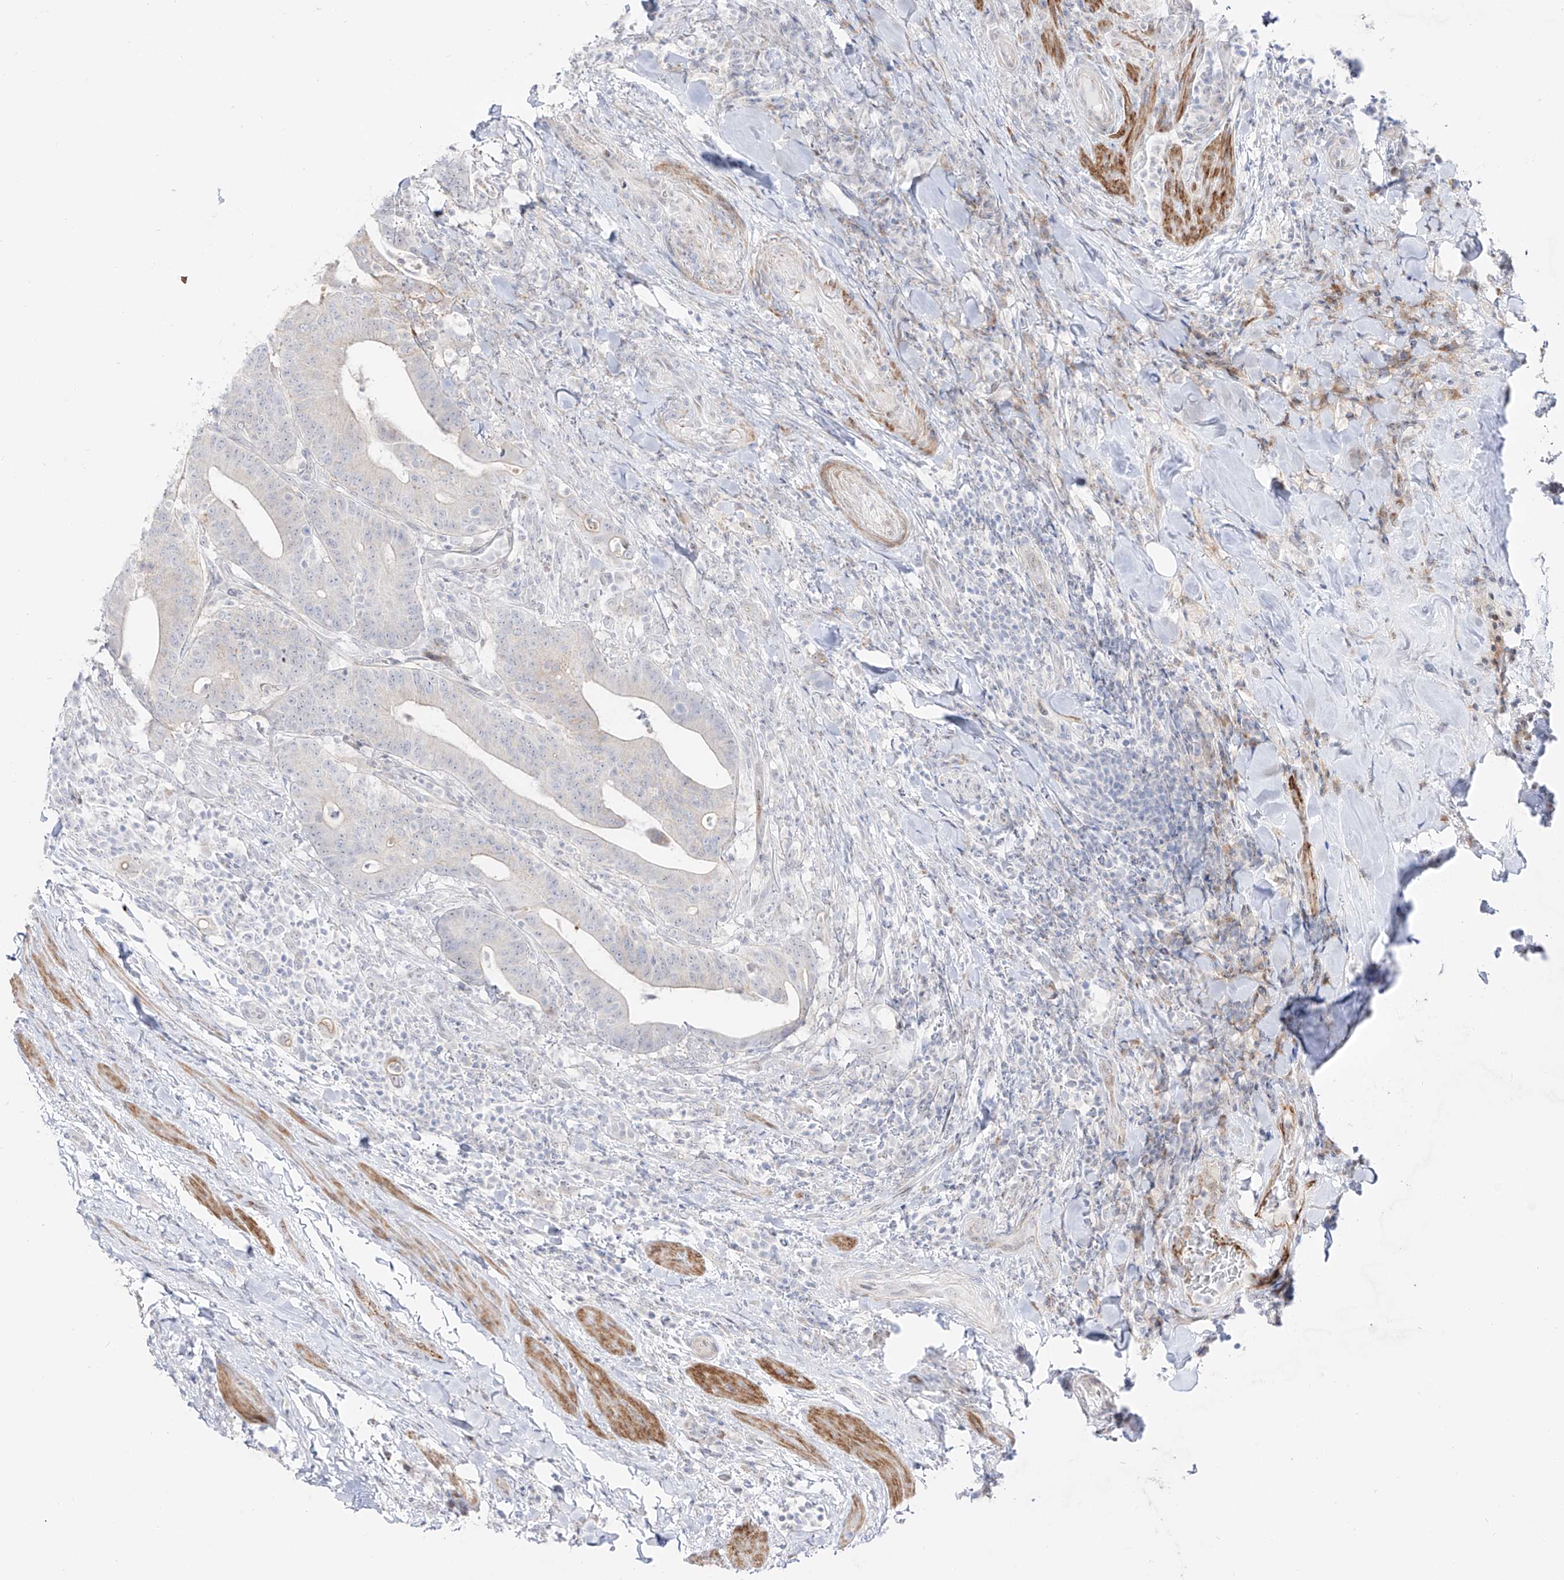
{"staining": {"intensity": "negative", "quantity": "none", "location": "none"}, "tissue": "colorectal cancer", "cell_type": "Tumor cells", "image_type": "cancer", "snomed": [{"axis": "morphology", "description": "Adenocarcinoma, NOS"}, {"axis": "topography", "description": "Colon"}], "caption": "DAB (3,3'-diaminobenzidine) immunohistochemical staining of human adenocarcinoma (colorectal) exhibits no significant positivity in tumor cells.", "gene": "ZNF180", "patient": {"sex": "female", "age": 66}}